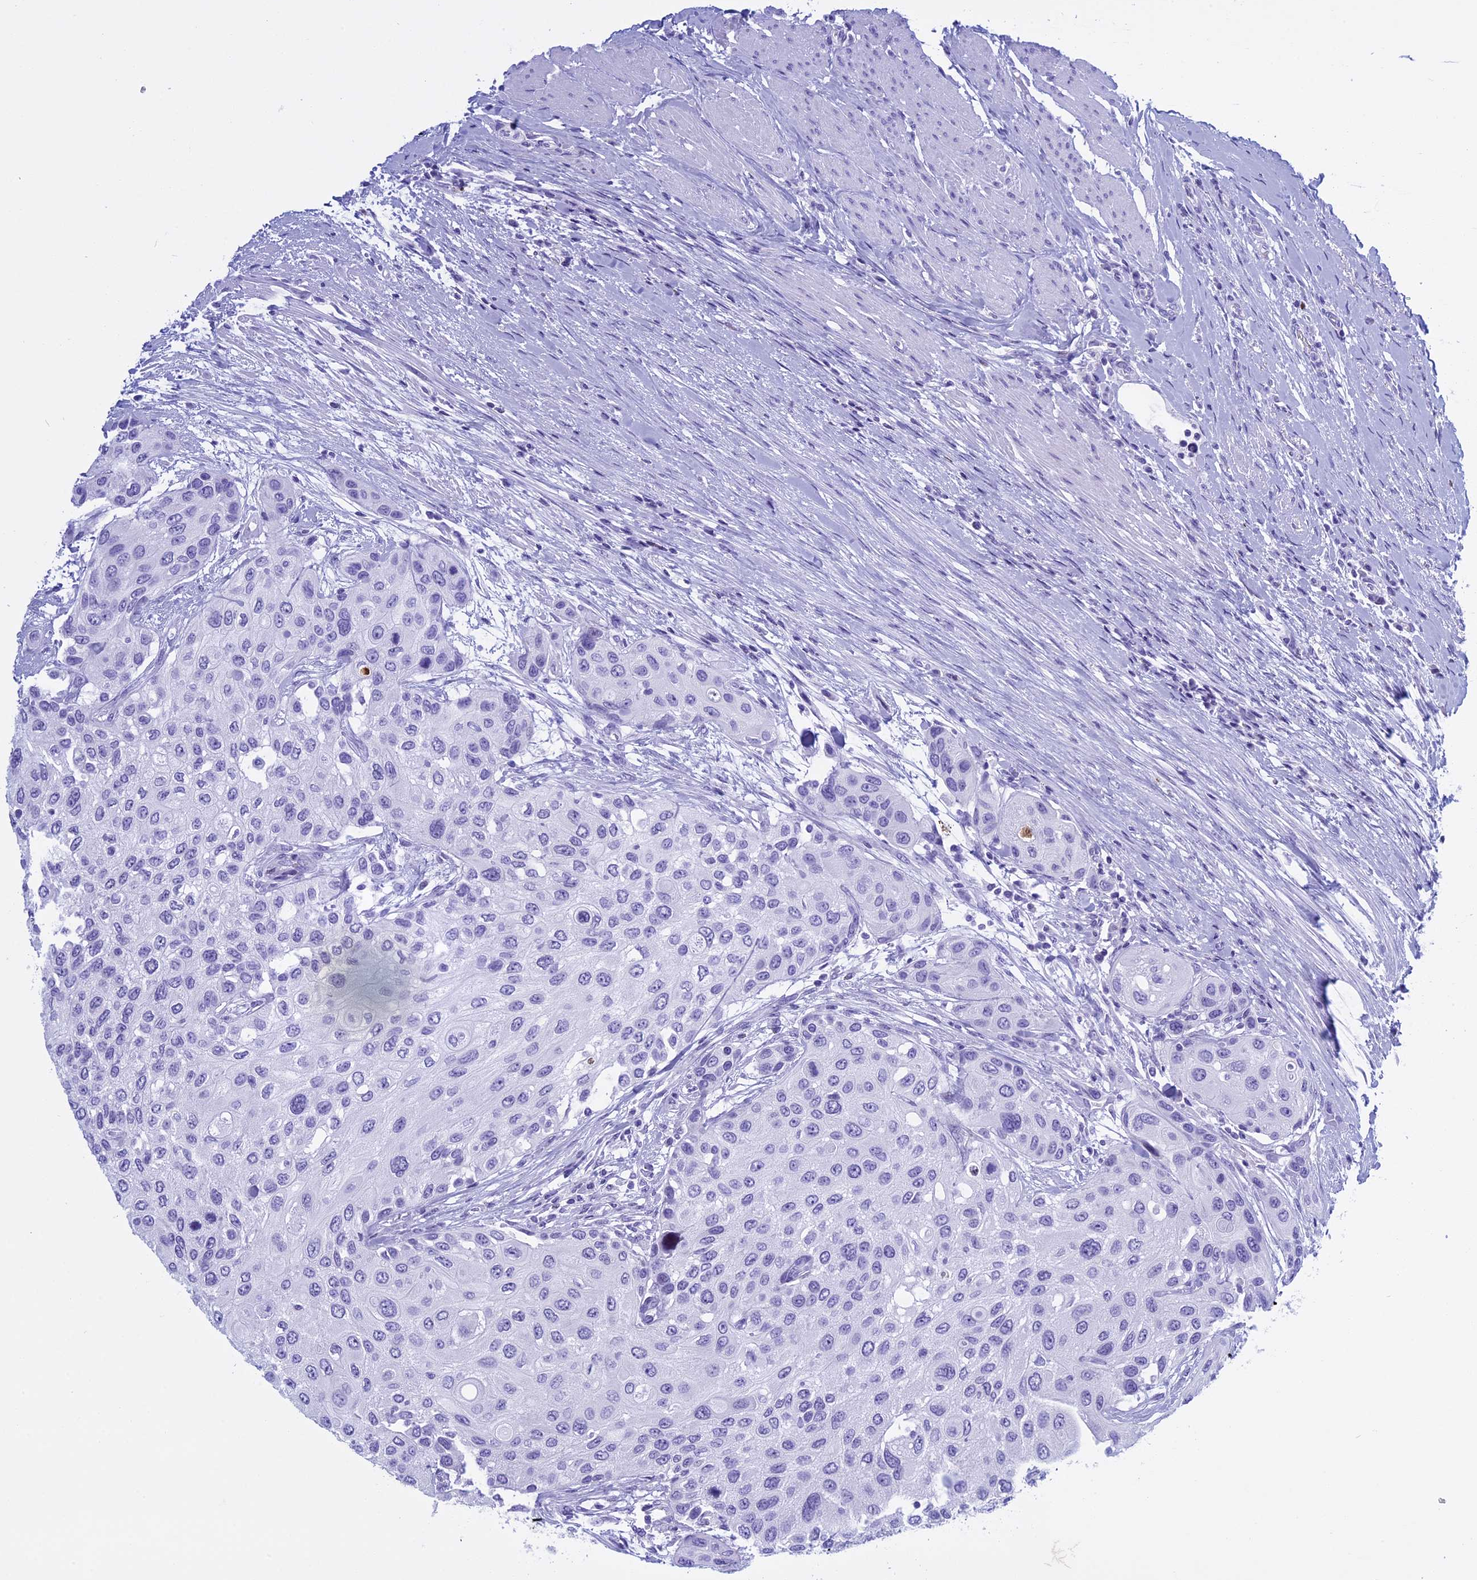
{"staining": {"intensity": "negative", "quantity": "none", "location": "none"}, "tissue": "urothelial cancer", "cell_type": "Tumor cells", "image_type": "cancer", "snomed": [{"axis": "morphology", "description": "Normal tissue, NOS"}, {"axis": "morphology", "description": "Urothelial carcinoma, High grade"}, {"axis": "topography", "description": "Vascular tissue"}, {"axis": "topography", "description": "Urinary bladder"}], "caption": "Protein analysis of urothelial cancer shows no significant staining in tumor cells. (DAB immunohistochemistry, high magnification).", "gene": "KCTD21", "patient": {"sex": "female", "age": 56}}